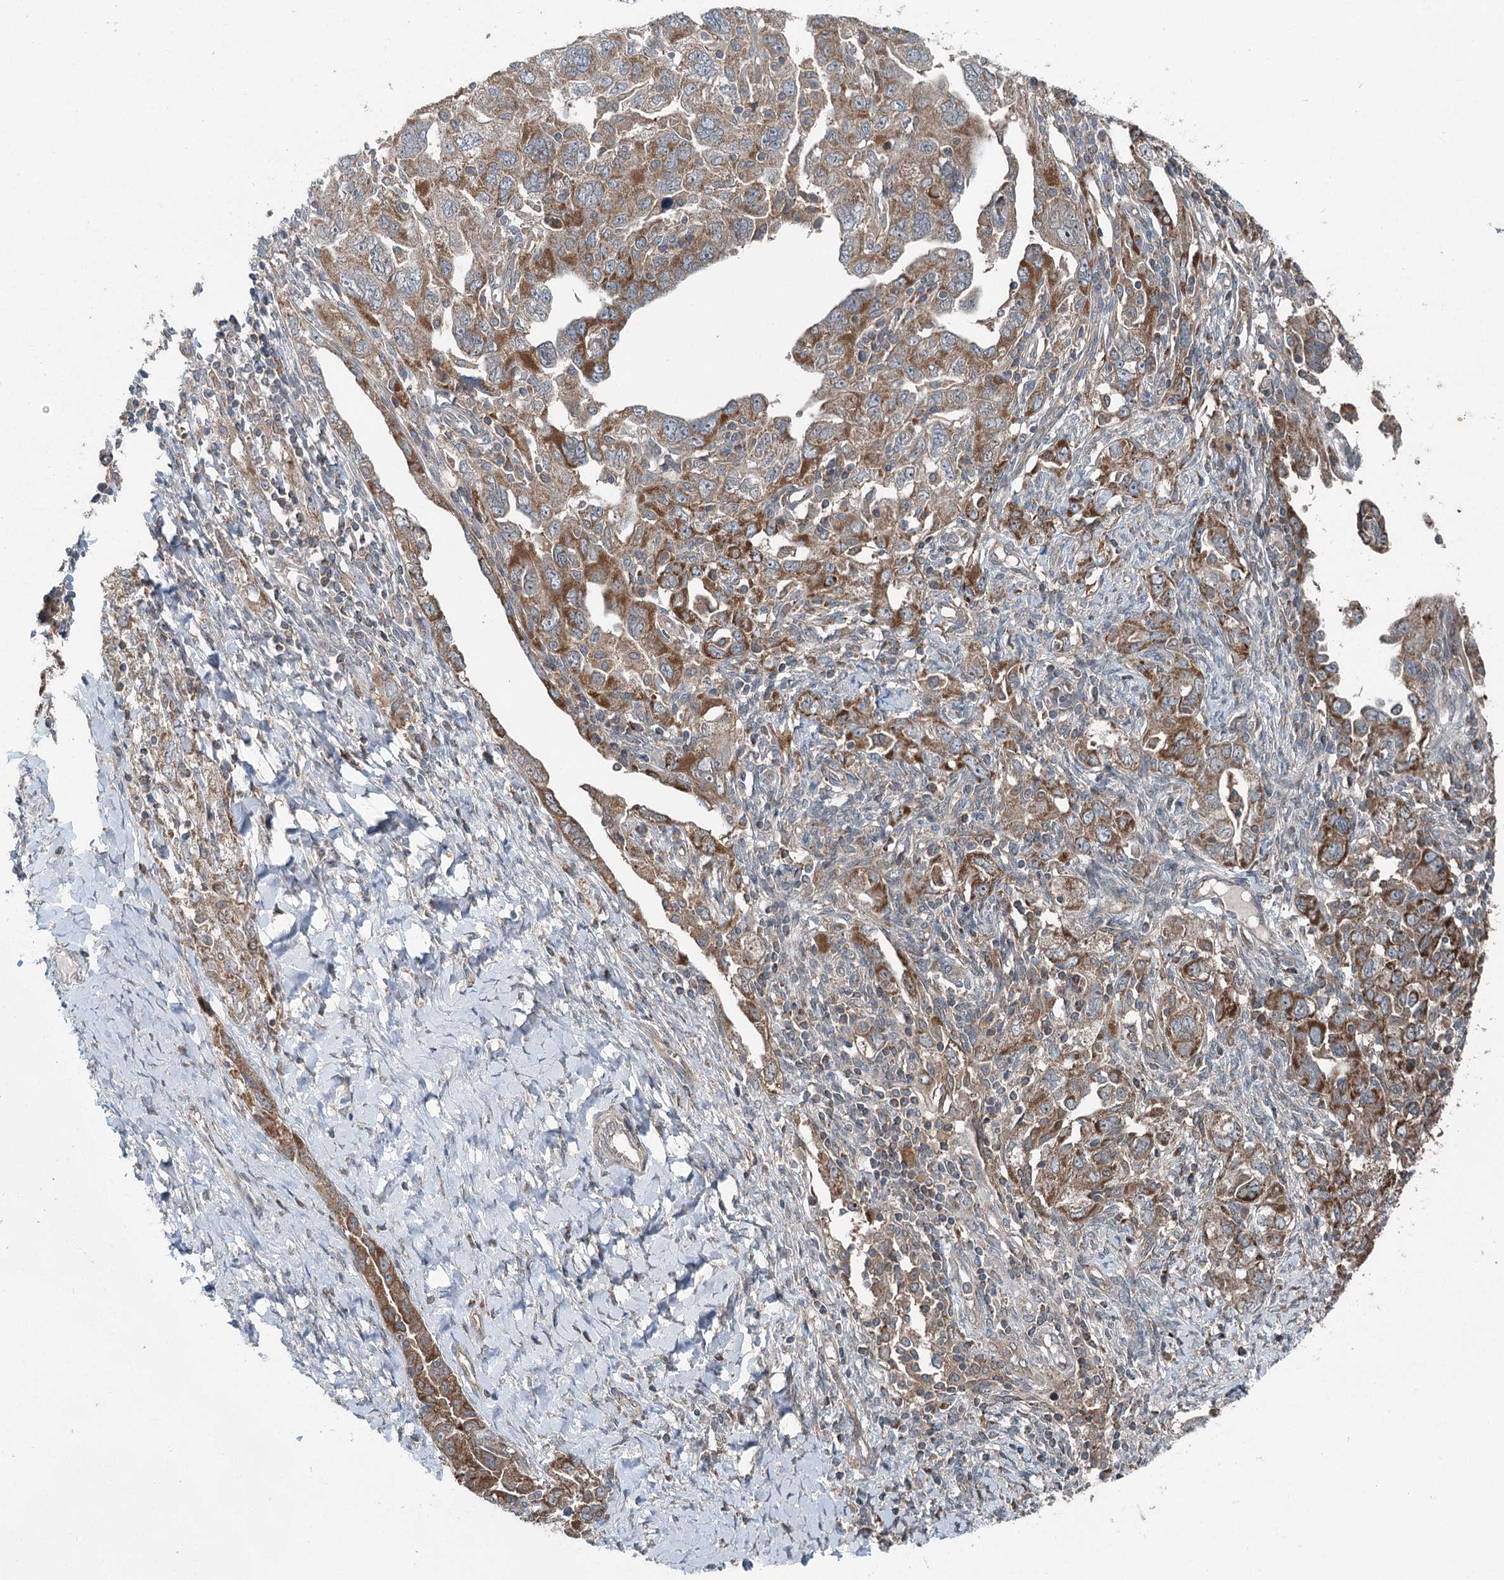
{"staining": {"intensity": "moderate", "quantity": ">75%", "location": "cytoplasmic/membranous"}, "tissue": "ovarian cancer", "cell_type": "Tumor cells", "image_type": "cancer", "snomed": [{"axis": "morphology", "description": "Carcinoma, NOS"}, {"axis": "morphology", "description": "Cystadenocarcinoma, serous, NOS"}, {"axis": "topography", "description": "Ovary"}], "caption": "Protein staining exhibits moderate cytoplasmic/membranous staining in about >75% of tumor cells in ovarian cancer.", "gene": "SKIC3", "patient": {"sex": "female", "age": 69}}